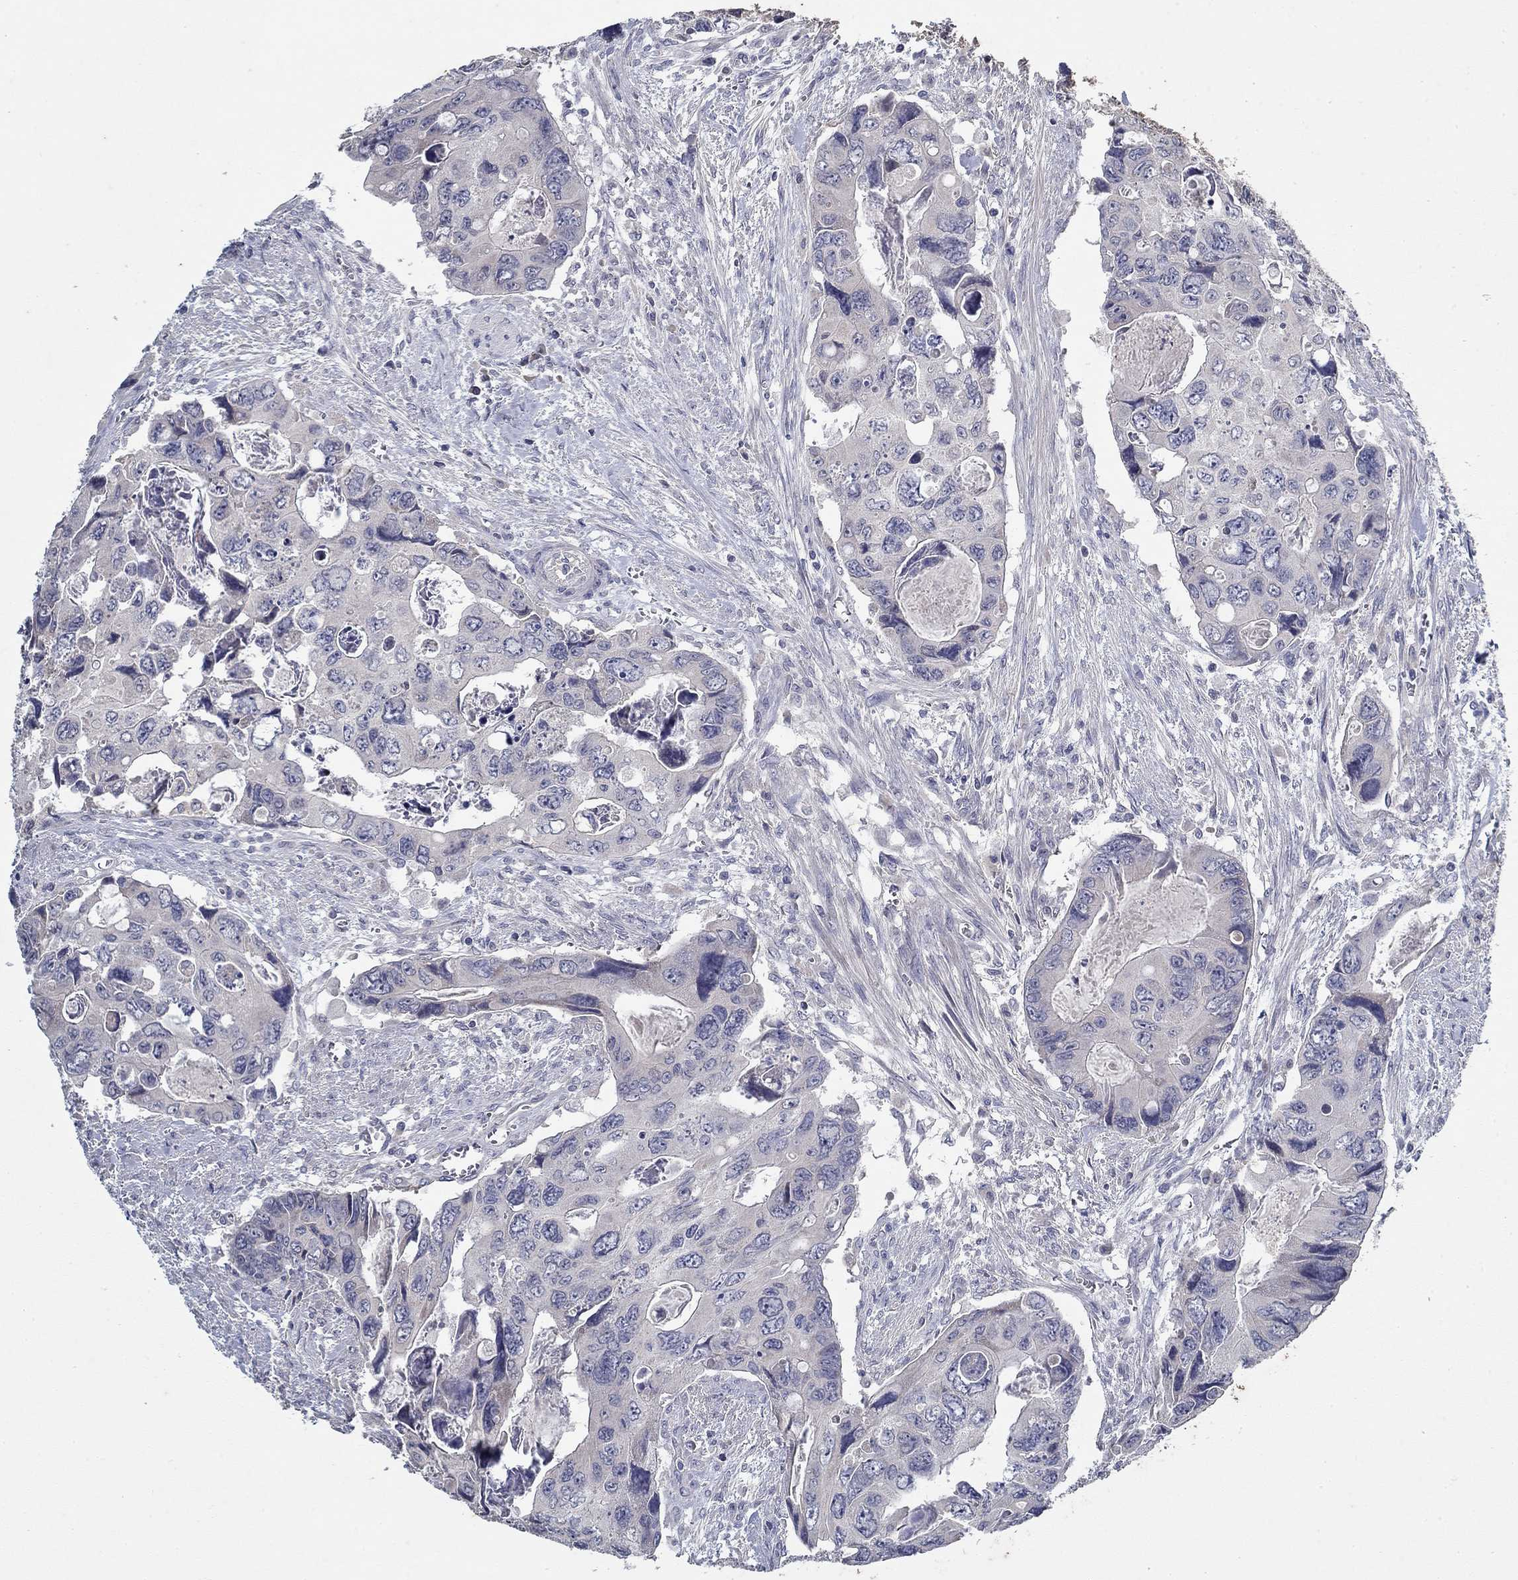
{"staining": {"intensity": "negative", "quantity": "none", "location": "none"}, "tissue": "colorectal cancer", "cell_type": "Tumor cells", "image_type": "cancer", "snomed": [{"axis": "morphology", "description": "Adenocarcinoma, NOS"}, {"axis": "topography", "description": "Rectum"}], "caption": "Immunohistochemistry (IHC) micrograph of neoplastic tissue: colorectal cancer stained with DAB displays no significant protein expression in tumor cells. Brightfield microscopy of immunohistochemistry stained with DAB (brown) and hematoxylin (blue), captured at high magnification.", "gene": "PROZ", "patient": {"sex": "male", "age": 62}}